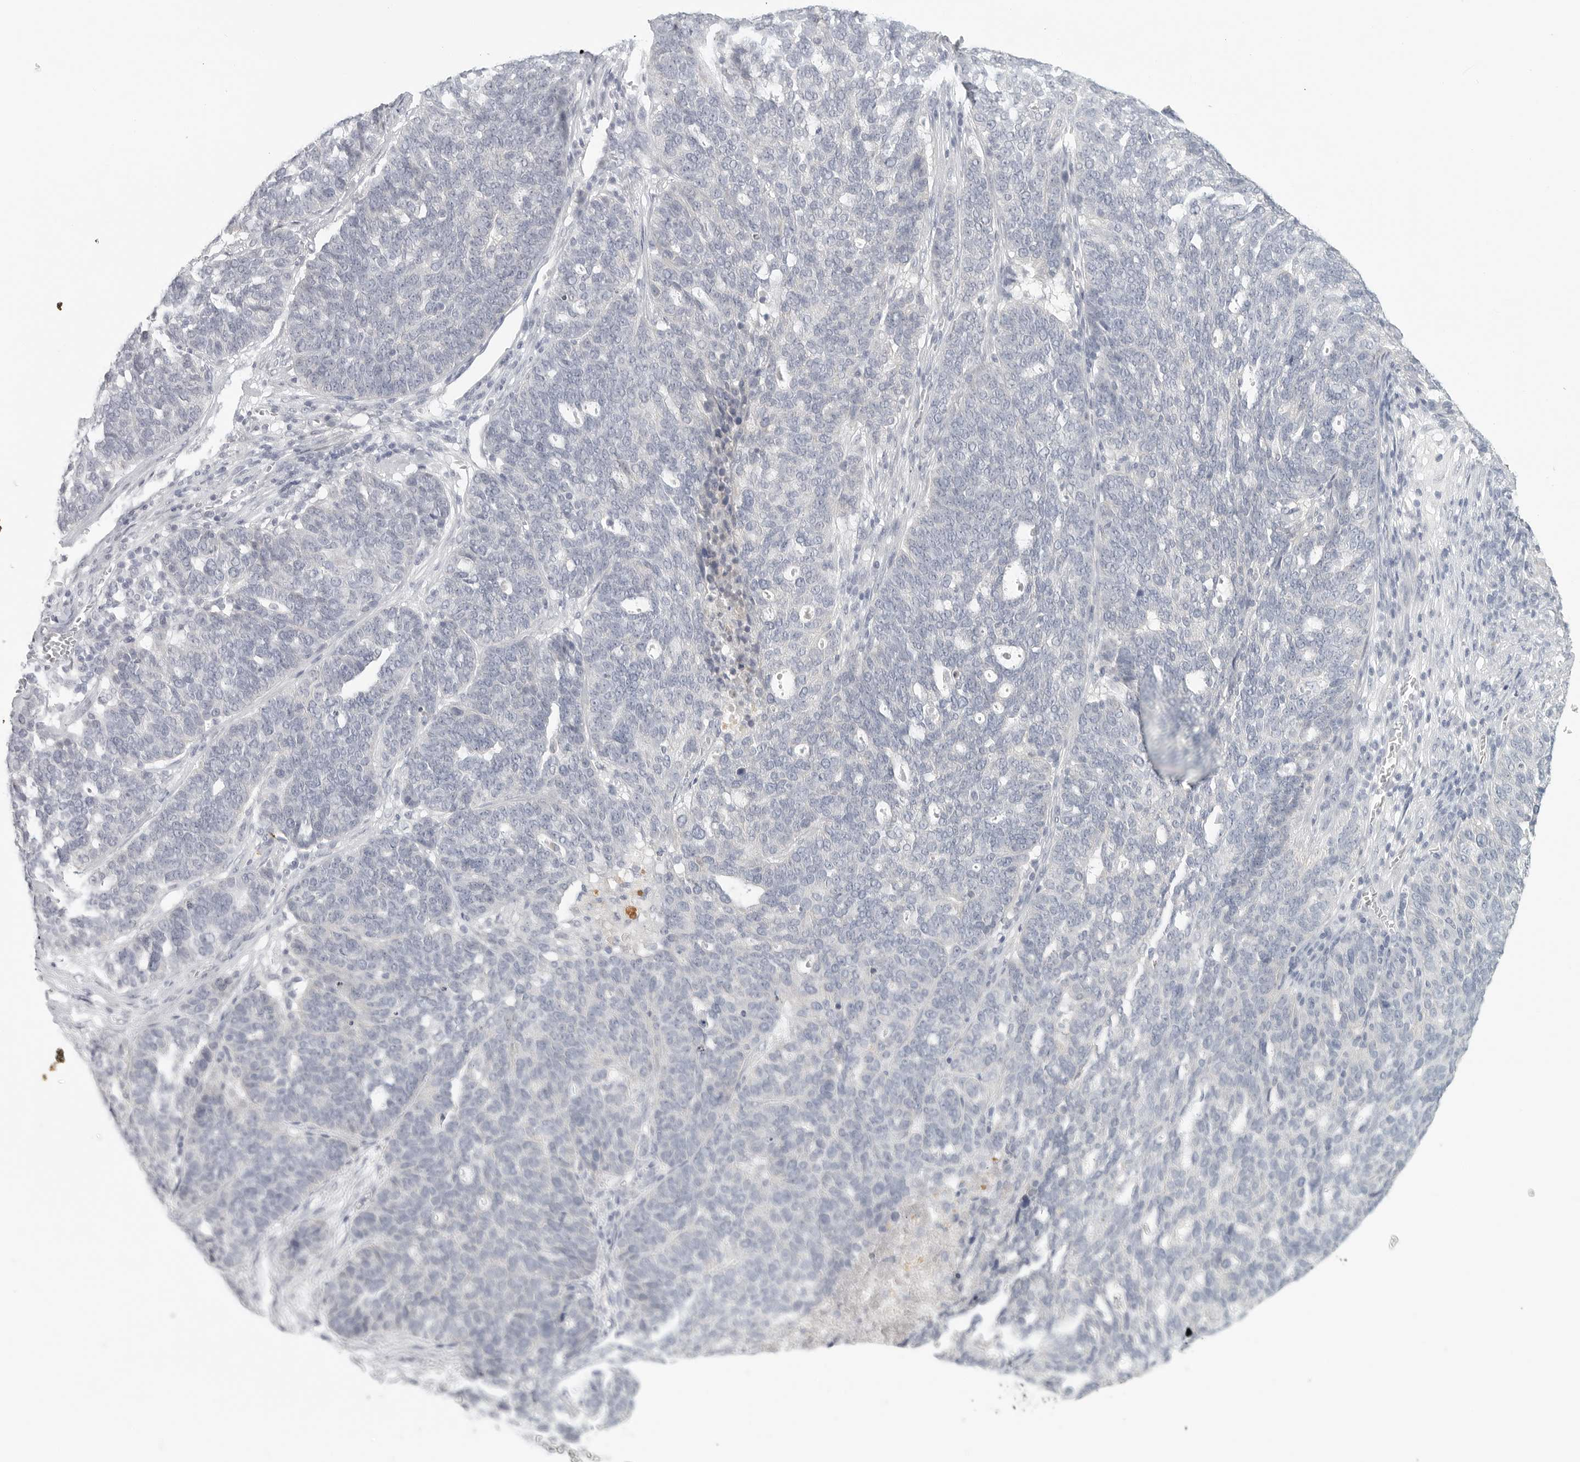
{"staining": {"intensity": "negative", "quantity": "none", "location": "none"}, "tissue": "ovarian cancer", "cell_type": "Tumor cells", "image_type": "cancer", "snomed": [{"axis": "morphology", "description": "Cystadenocarcinoma, serous, NOS"}, {"axis": "topography", "description": "Ovary"}], "caption": "IHC image of human ovarian cancer stained for a protein (brown), which exhibits no positivity in tumor cells.", "gene": "SLC25A36", "patient": {"sex": "female", "age": 59}}